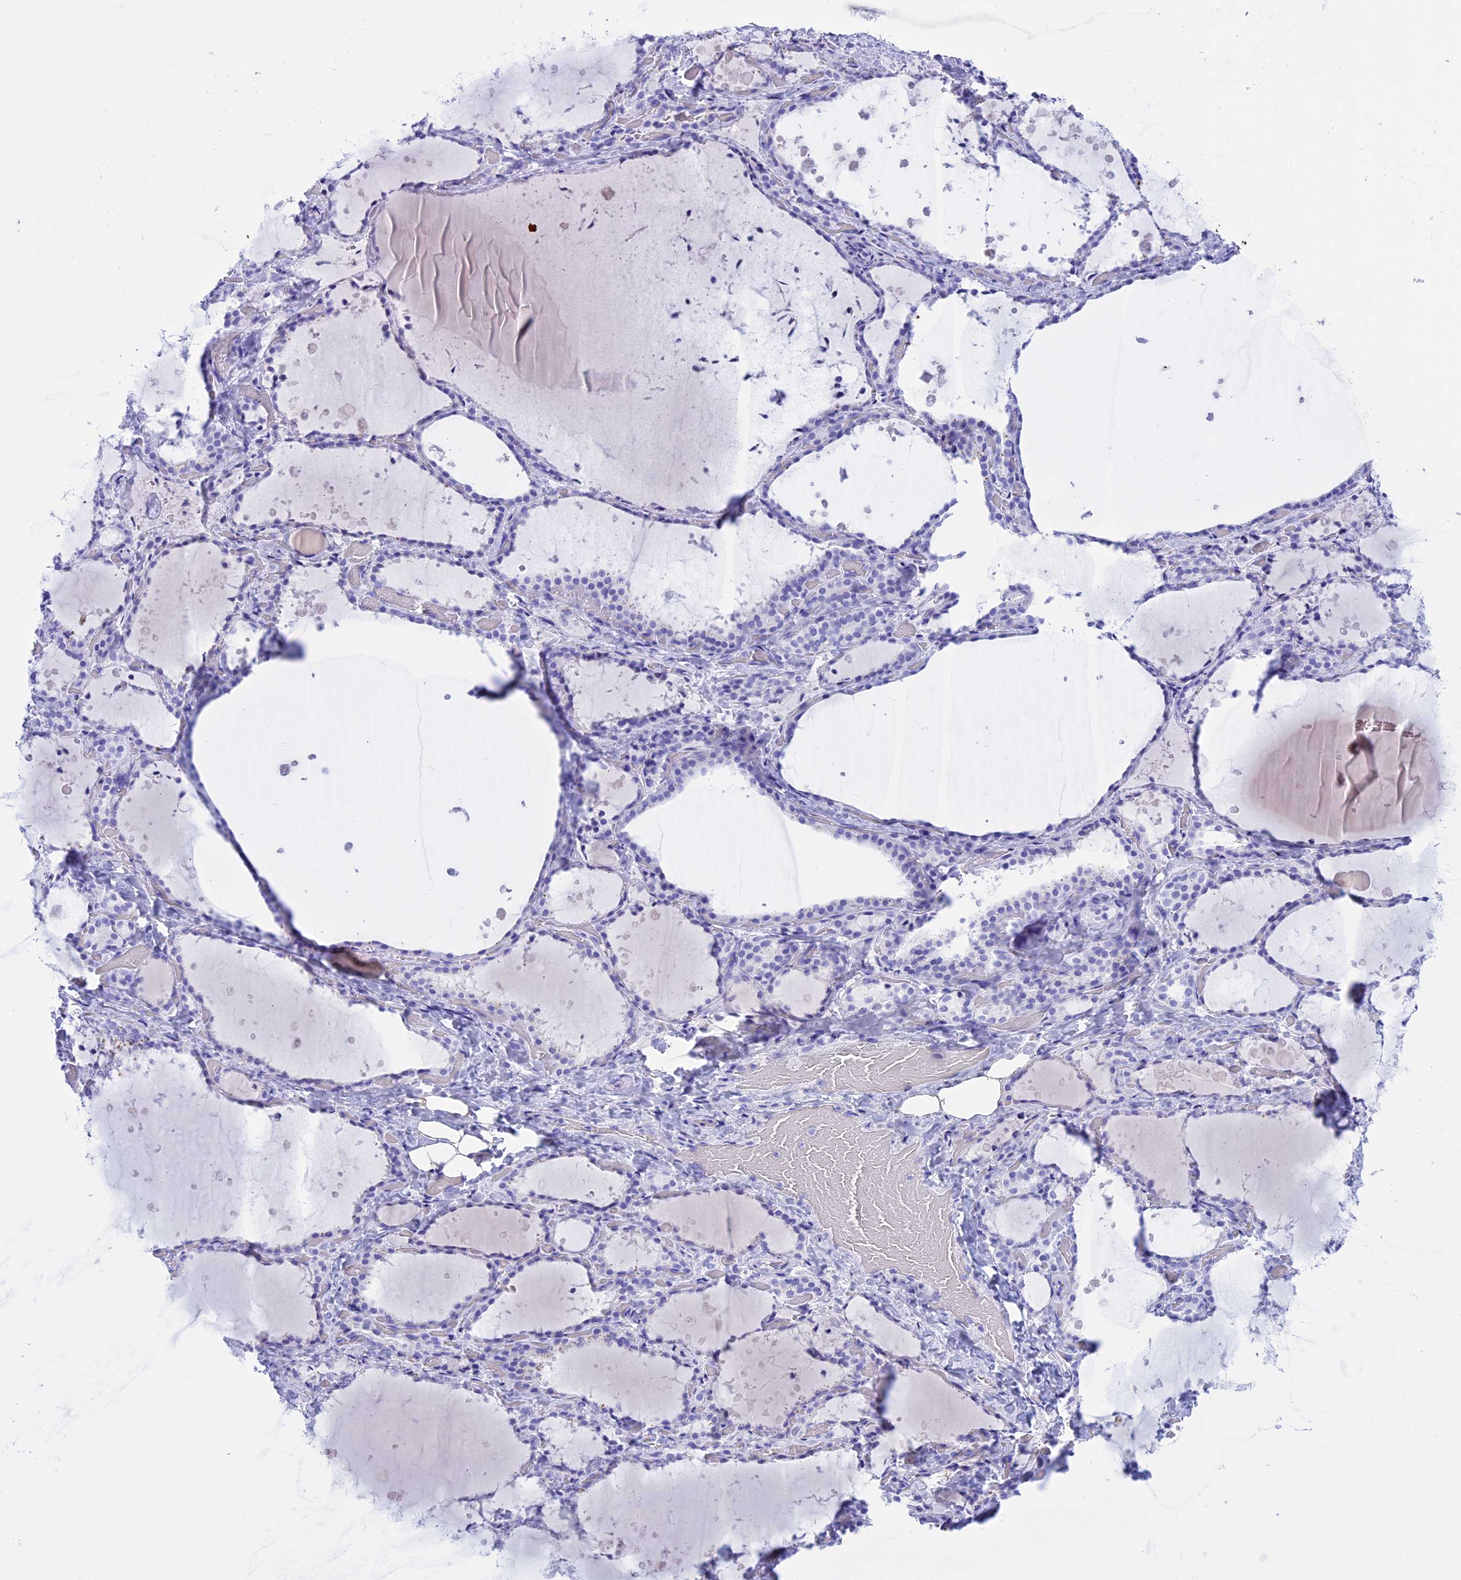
{"staining": {"intensity": "negative", "quantity": "none", "location": "none"}, "tissue": "thyroid gland", "cell_type": "Glandular cells", "image_type": "normal", "snomed": [{"axis": "morphology", "description": "Normal tissue, NOS"}, {"axis": "topography", "description": "Thyroid gland"}], "caption": "Histopathology image shows no significant protein staining in glandular cells of unremarkable thyroid gland.", "gene": "BRI3", "patient": {"sex": "female", "age": 44}}